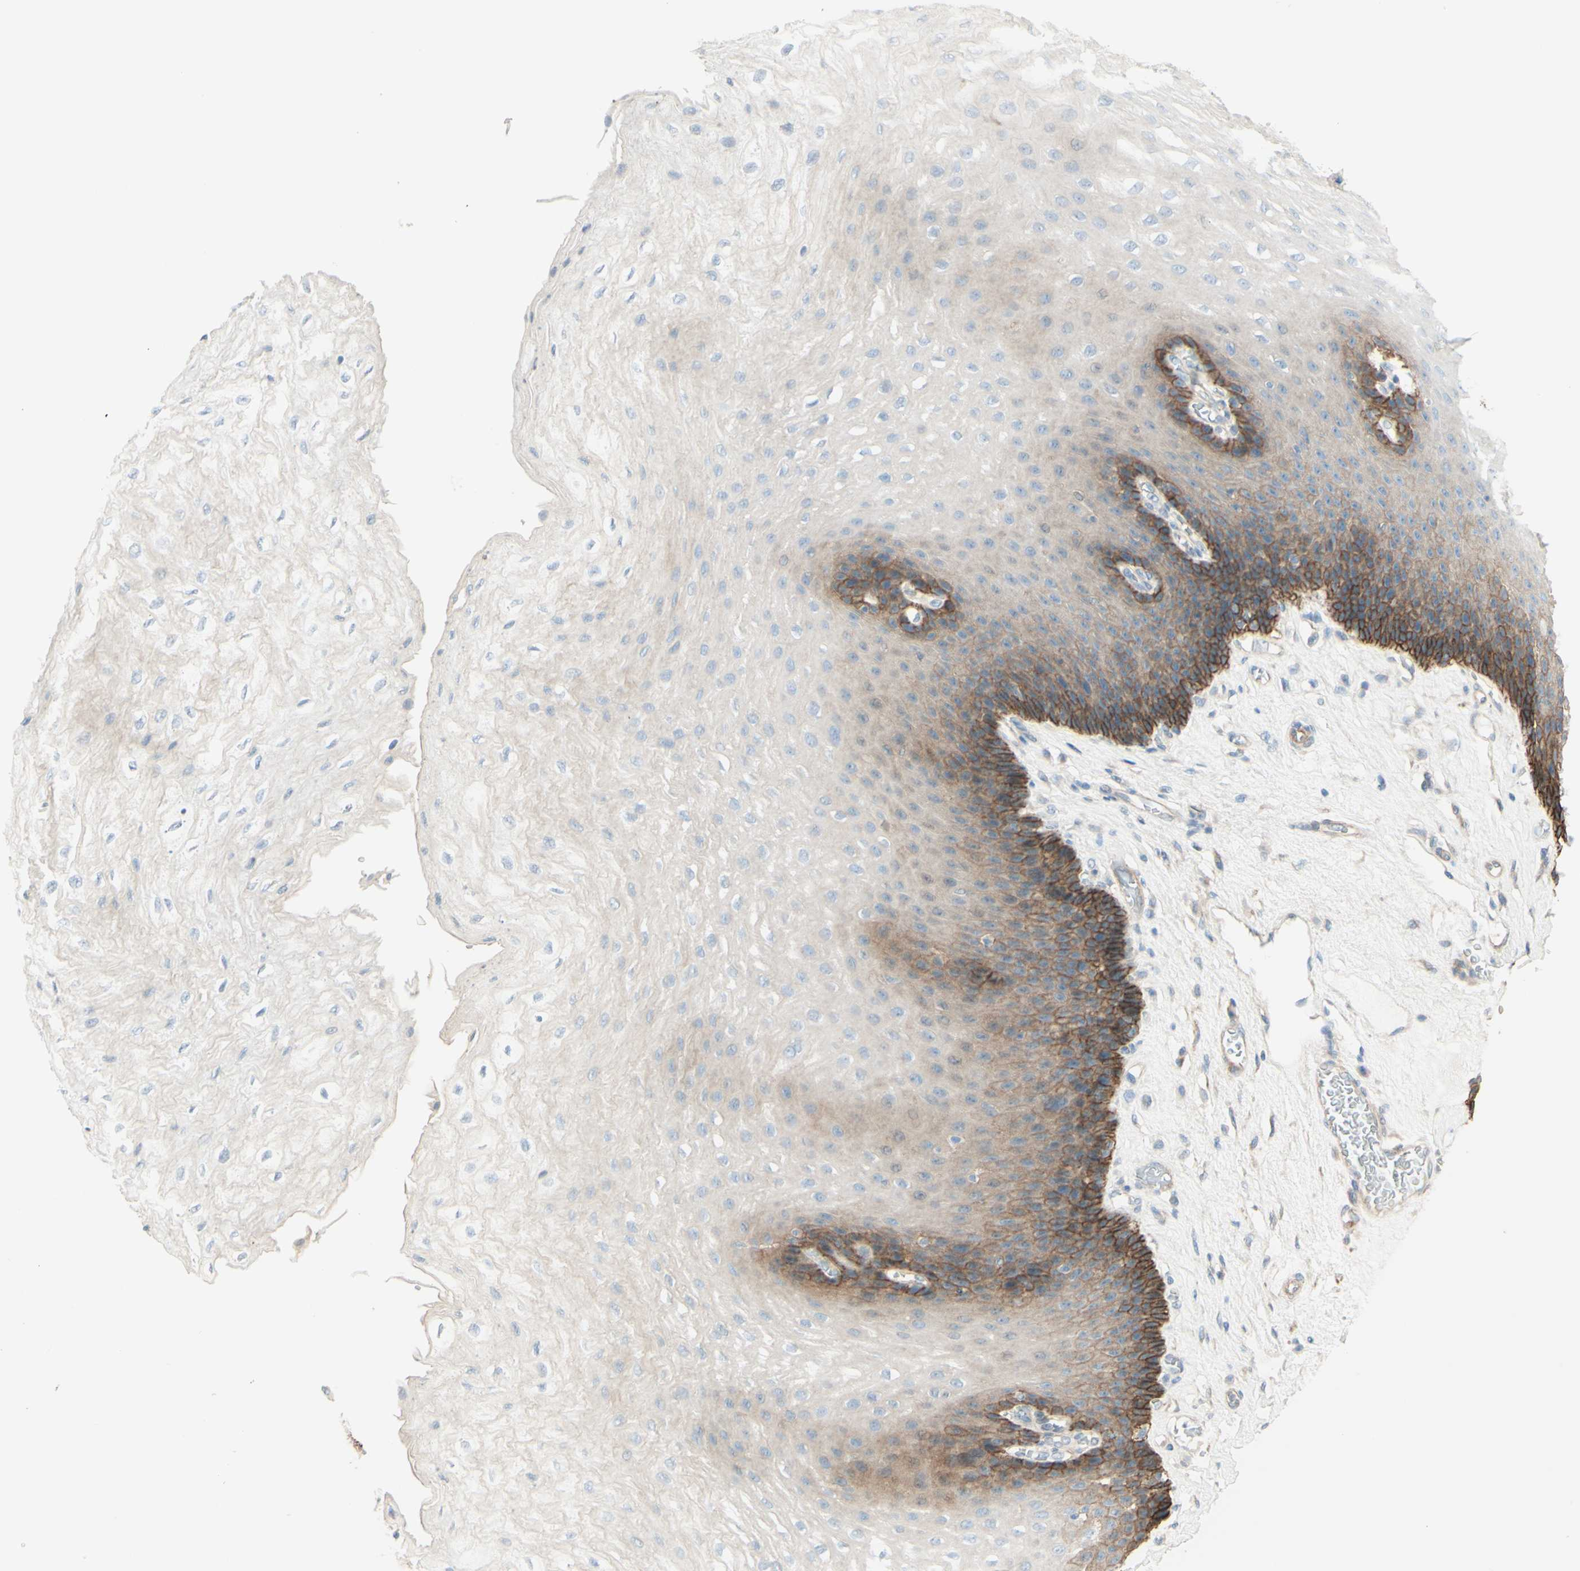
{"staining": {"intensity": "strong", "quantity": "<25%", "location": "cytoplasmic/membranous"}, "tissue": "esophagus", "cell_type": "Squamous epithelial cells", "image_type": "normal", "snomed": [{"axis": "morphology", "description": "Normal tissue, NOS"}, {"axis": "topography", "description": "Esophagus"}], "caption": "Immunohistochemistry (IHC) histopathology image of benign esophagus stained for a protein (brown), which displays medium levels of strong cytoplasmic/membranous positivity in about <25% of squamous epithelial cells.", "gene": "RNF149", "patient": {"sex": "female", "age": 72}}